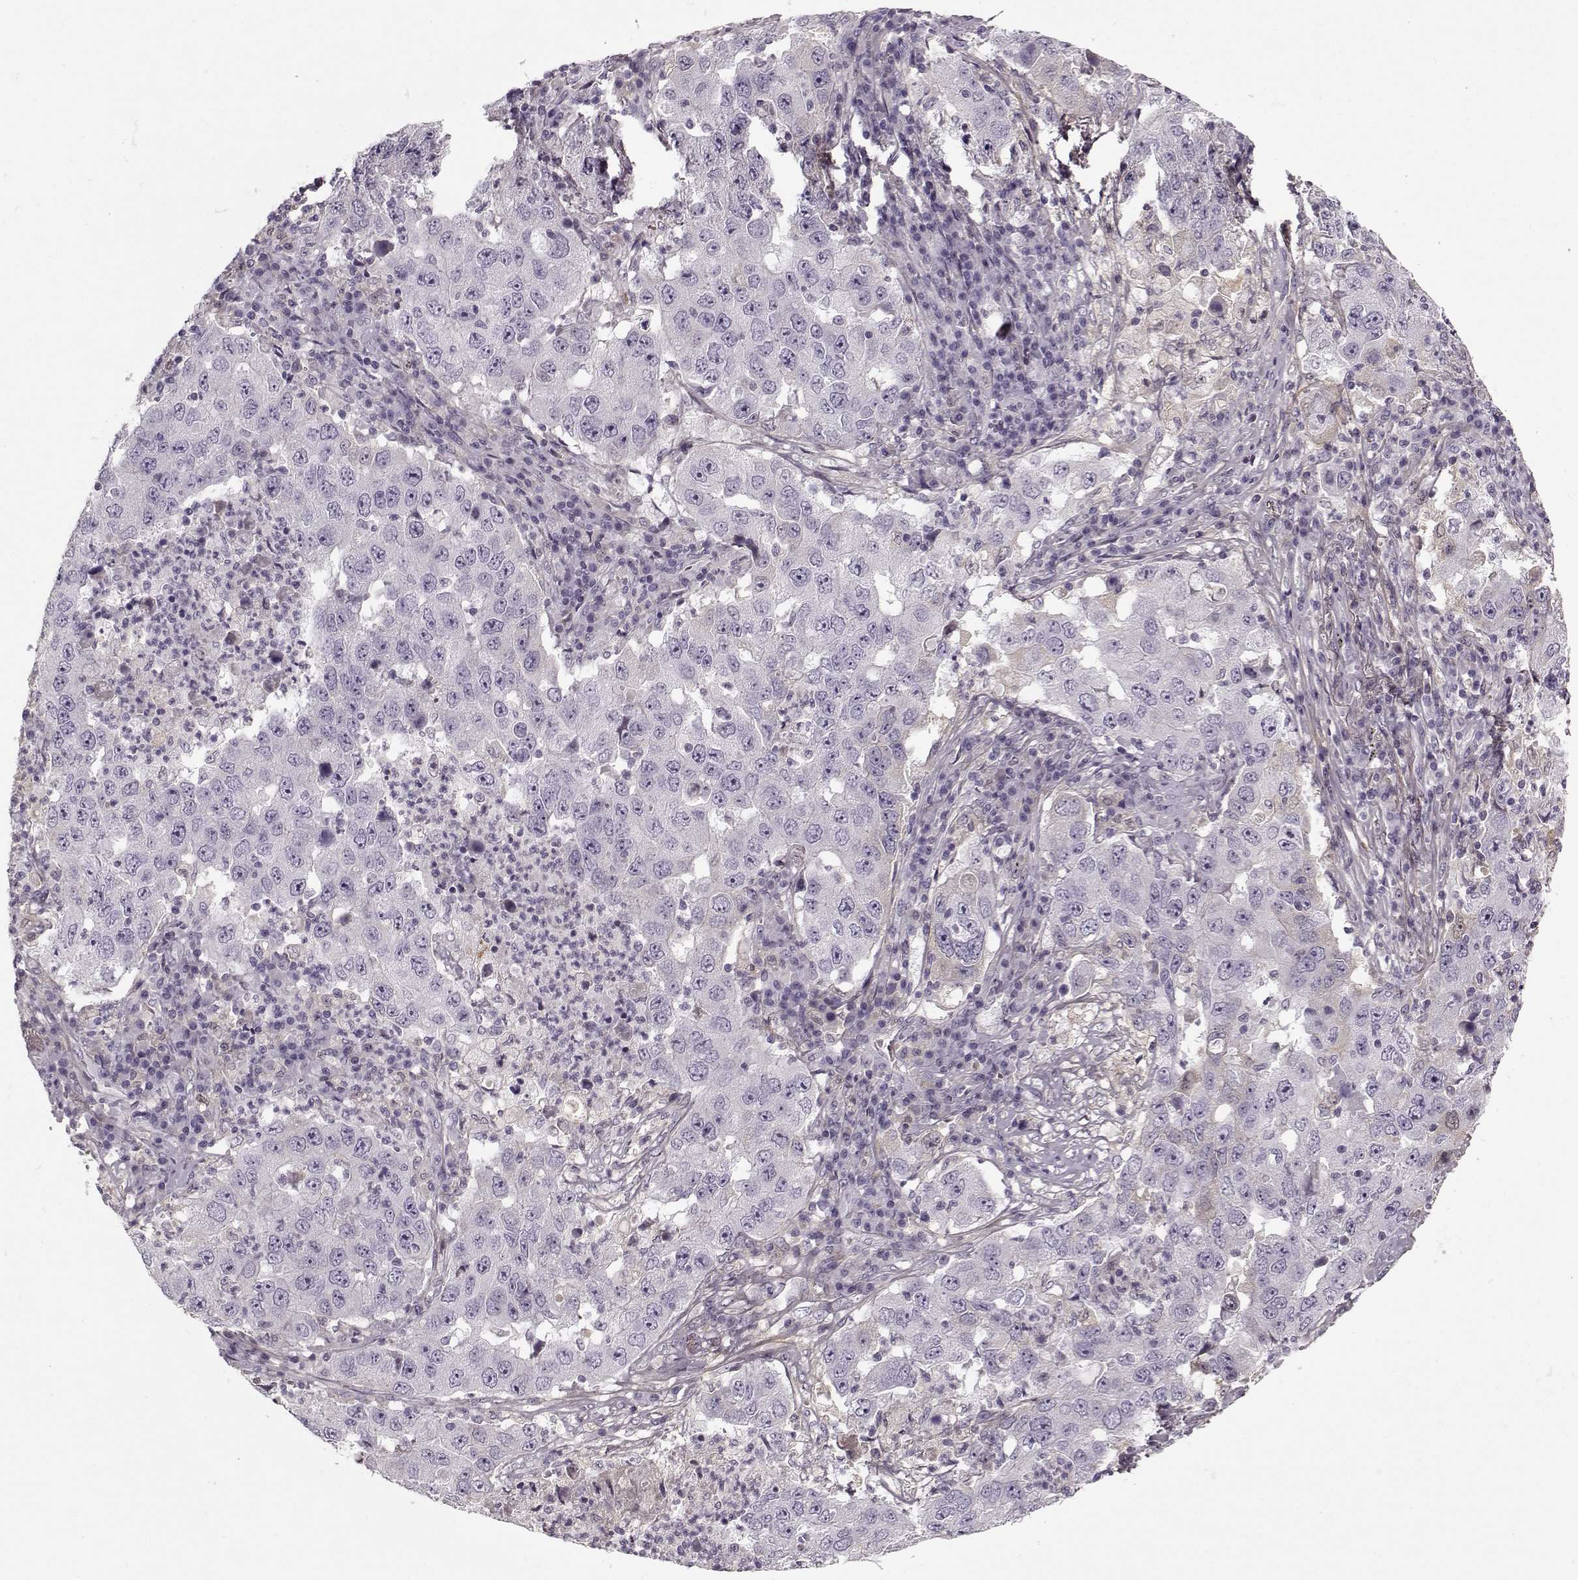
{"staining": {"intensity": "negative", "quantity": "none", "location": "none"}, "tissue": "lung cancer", "cell_type": "Tumor cells", "image_type": "cancer", "snomed": [{"axis": "morphology", "description": "Adenocarcinoma, NOS"}, {"axis": "topography", "description": "Lung"}], "caption": "Immunohistochemistry photomicrograph of neoplastic tissue: human lung adenocarcinoma stained with DAB (3,3'-diaminobenzidine) displays no significant protein positivity in tumor cells.", "gene": "LUM", "patient": {"sex": "male", "age": 73}}